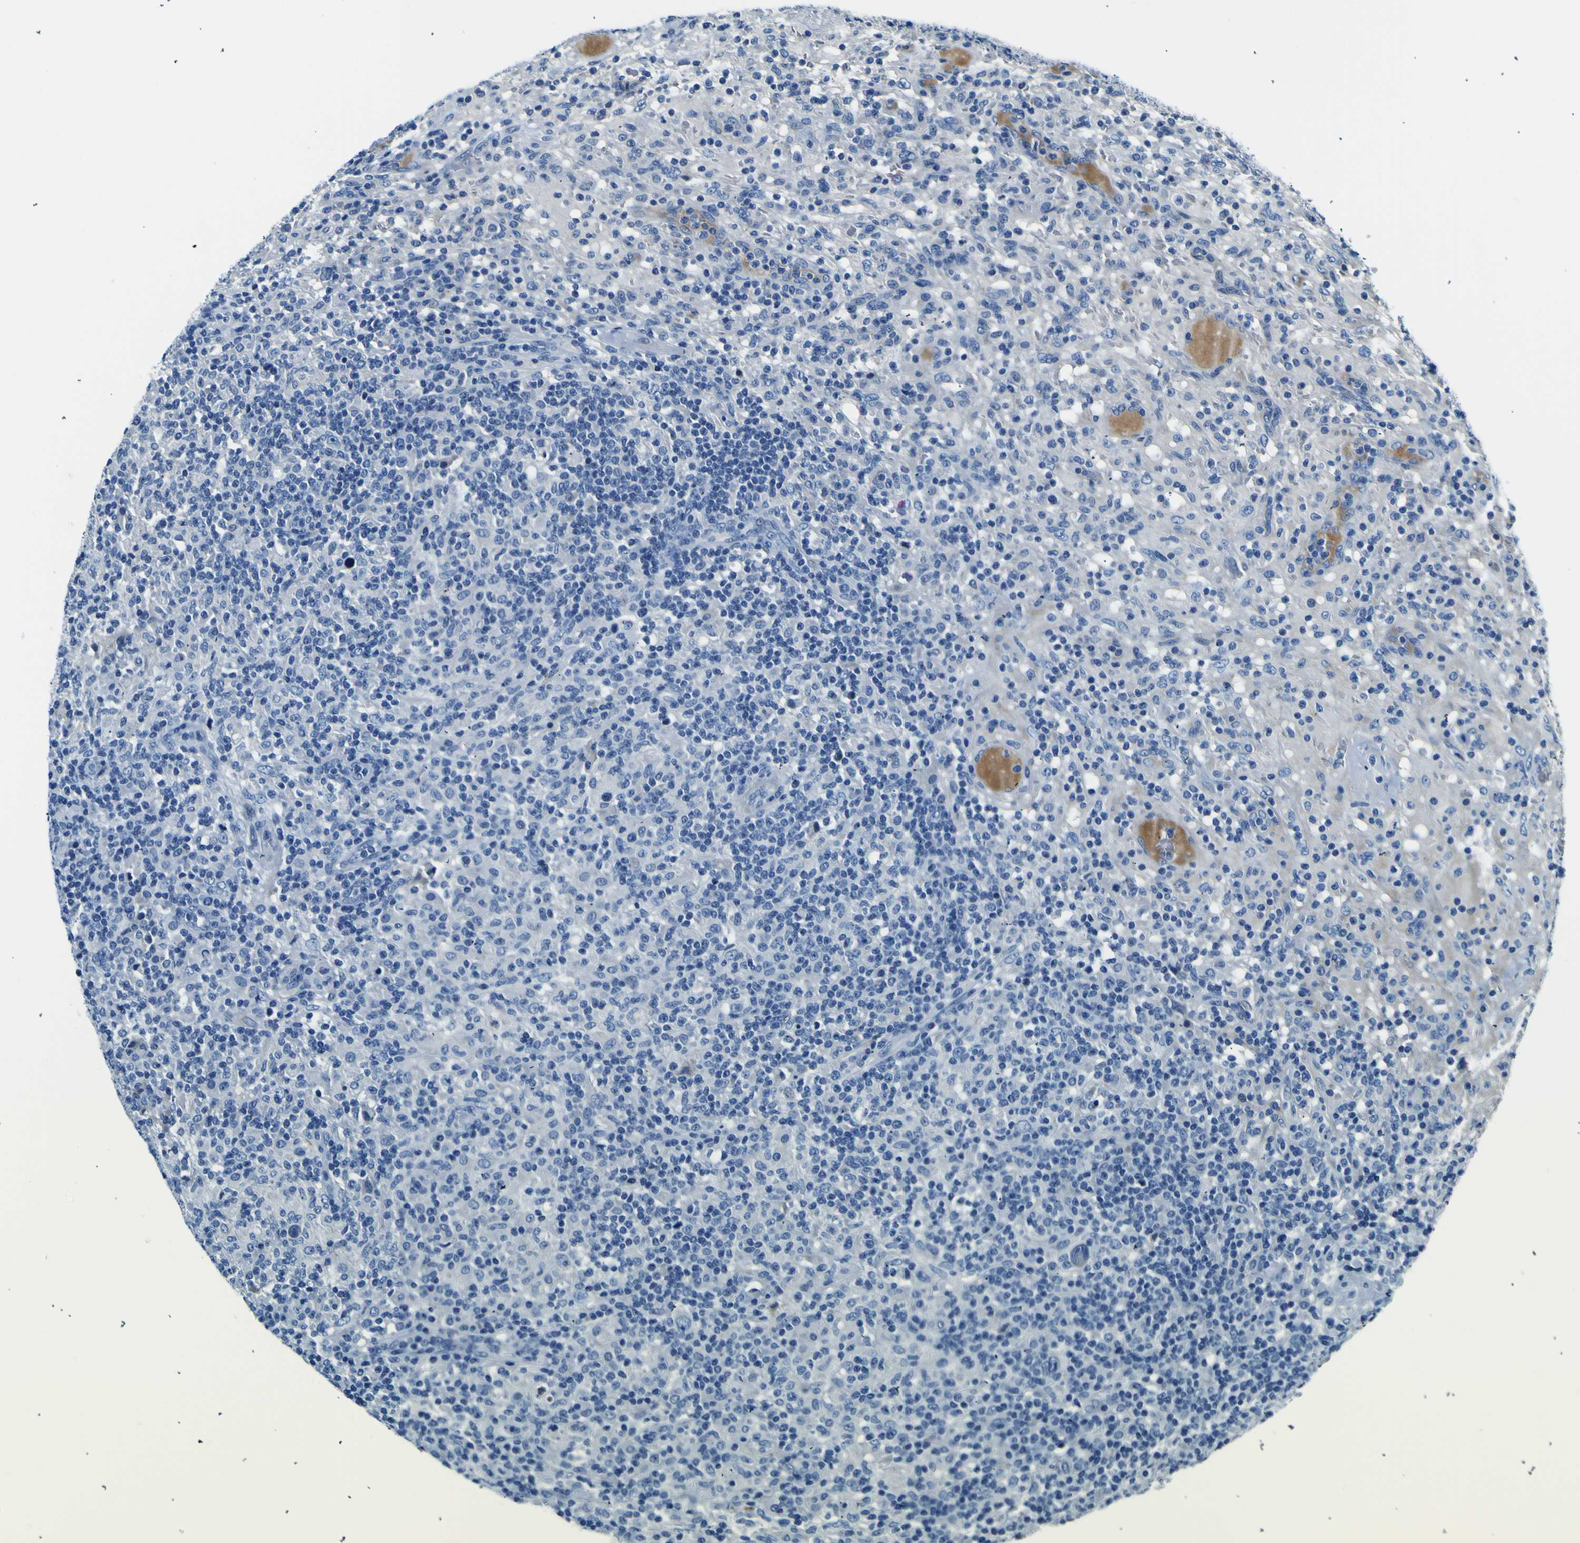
{"staining": {"intensity": "negative", "quantity": "none", "location": "none"}, "tissue": "lymphoma", "cell_type": "Tumor cells", "image_type": "cancer", "snomed": [{"axis": "morphology", "description": "Hodgkin's disease, NOS"}, {"axis": "topography", "description": "Lymph node"}], "caption": "High magnification brightfield microscopy of Hodgkin's disease stained with DAB (3,3'-diaminobenzidine) (brown) and counterstained with hematoxylin (blue): tumor cells show no significant staining. (DAB (3,3'-diaminobenzidine) immunohistochemistry visualized using brightfield microscopy, high magnification).", "gene": "ADGRA2", "patient": {"sex": "male", "age": 70}}